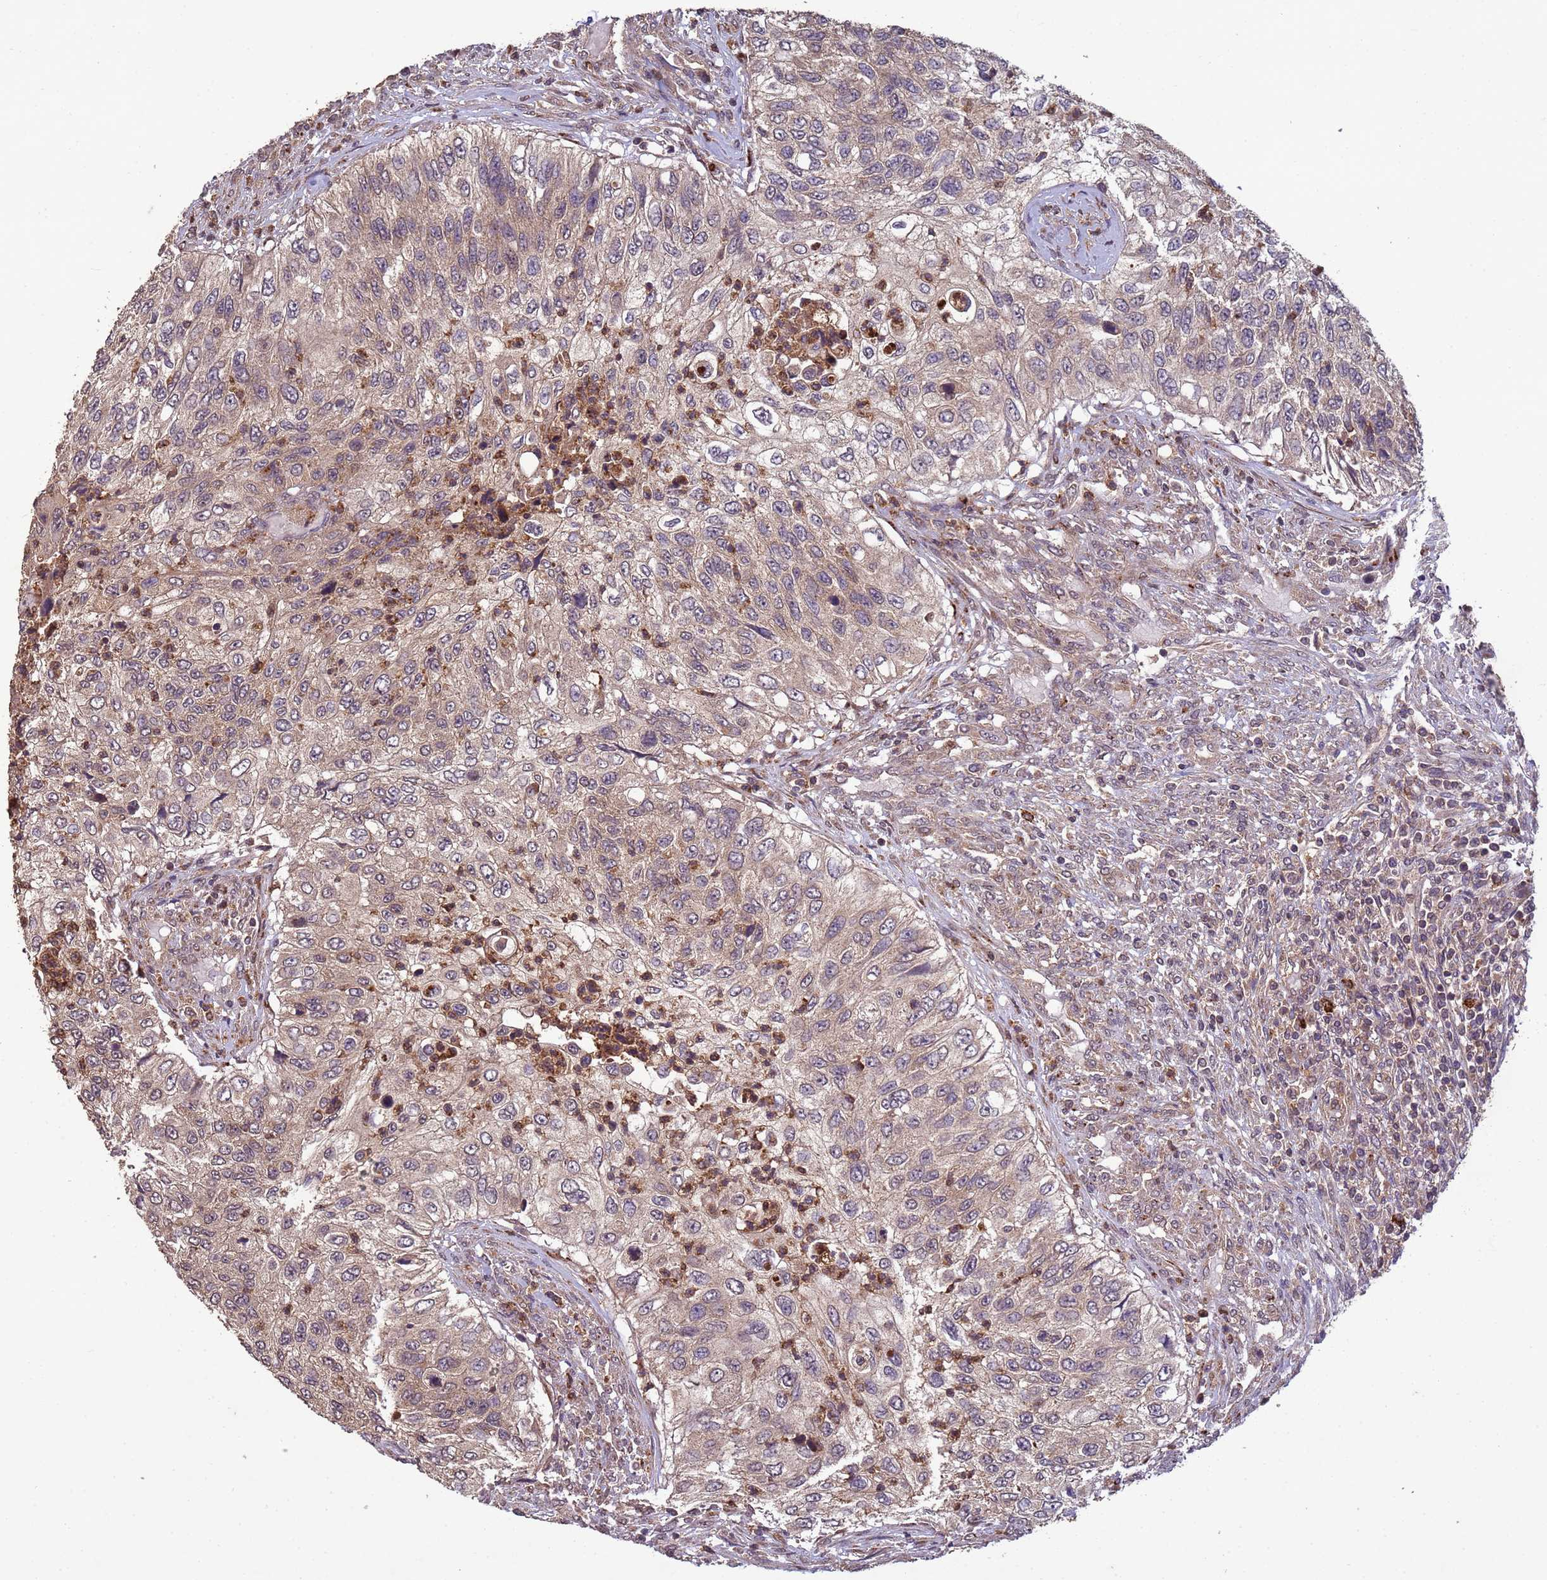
{"staining": {"intensity": "weak", "quantity": "25%-75%", "location": "cytoplasmic/membranous"}, "tissue": "urothelial cancer", "cell_type": "Tumor cells", "image_type": "cancer", "snomed": [{"axis": "morphology", "description": "Urothelial carcinoma, High grade"}, {"axis": "topography", "description": "Urinary bladder"}], "caption": "Immunohistochemistry image of neoplastic tissue: urothelial carcinoma (high-grade) stained using immunohistochemistry (IHC) reveals low levels of weak protein expression localized specifically in the cytoplasmic/membranous of tumor cells, appearing as a cytoplasmic/membranous brown color.", "gene": "FASTKD1", "patient": {"sex": "female", "age": 60}}